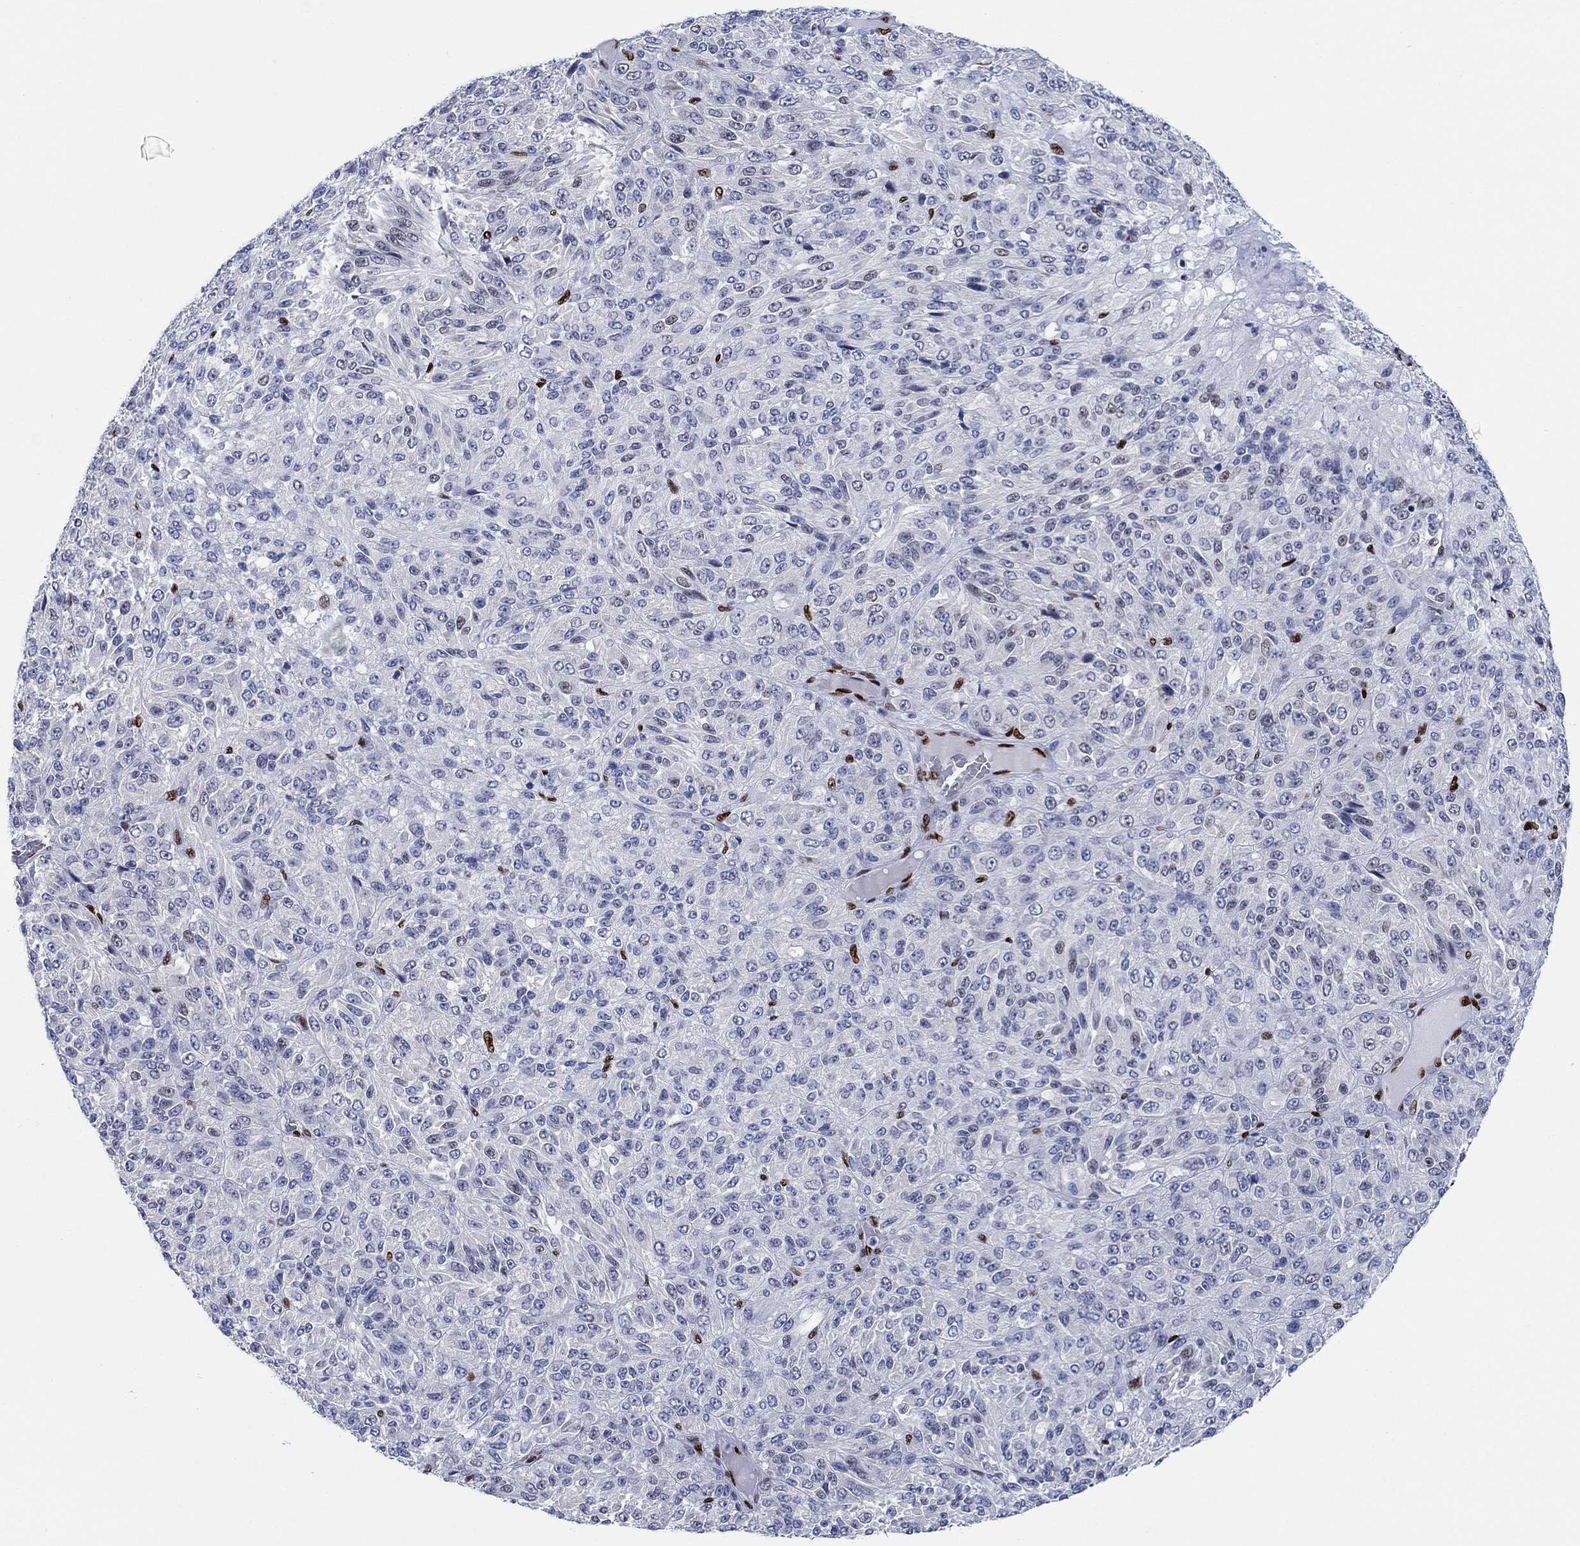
{"staining": {"intensity": "negative", "quantity": "none", "location": "none"}, "tissue": "melanoma", "cell_type": "Tumor cells", "image_type": "cancer", "snomed": [{"axis": "morphology", "description": "Malignant melanoma, Metastatic site"}, {"axis": "topography", "description": "Brain"}], "caption": "Tumor cells are negative for brown protein staining in melanoma.", "gene": "ZEB1", "patient": {"sex": "female", "age": 56}}